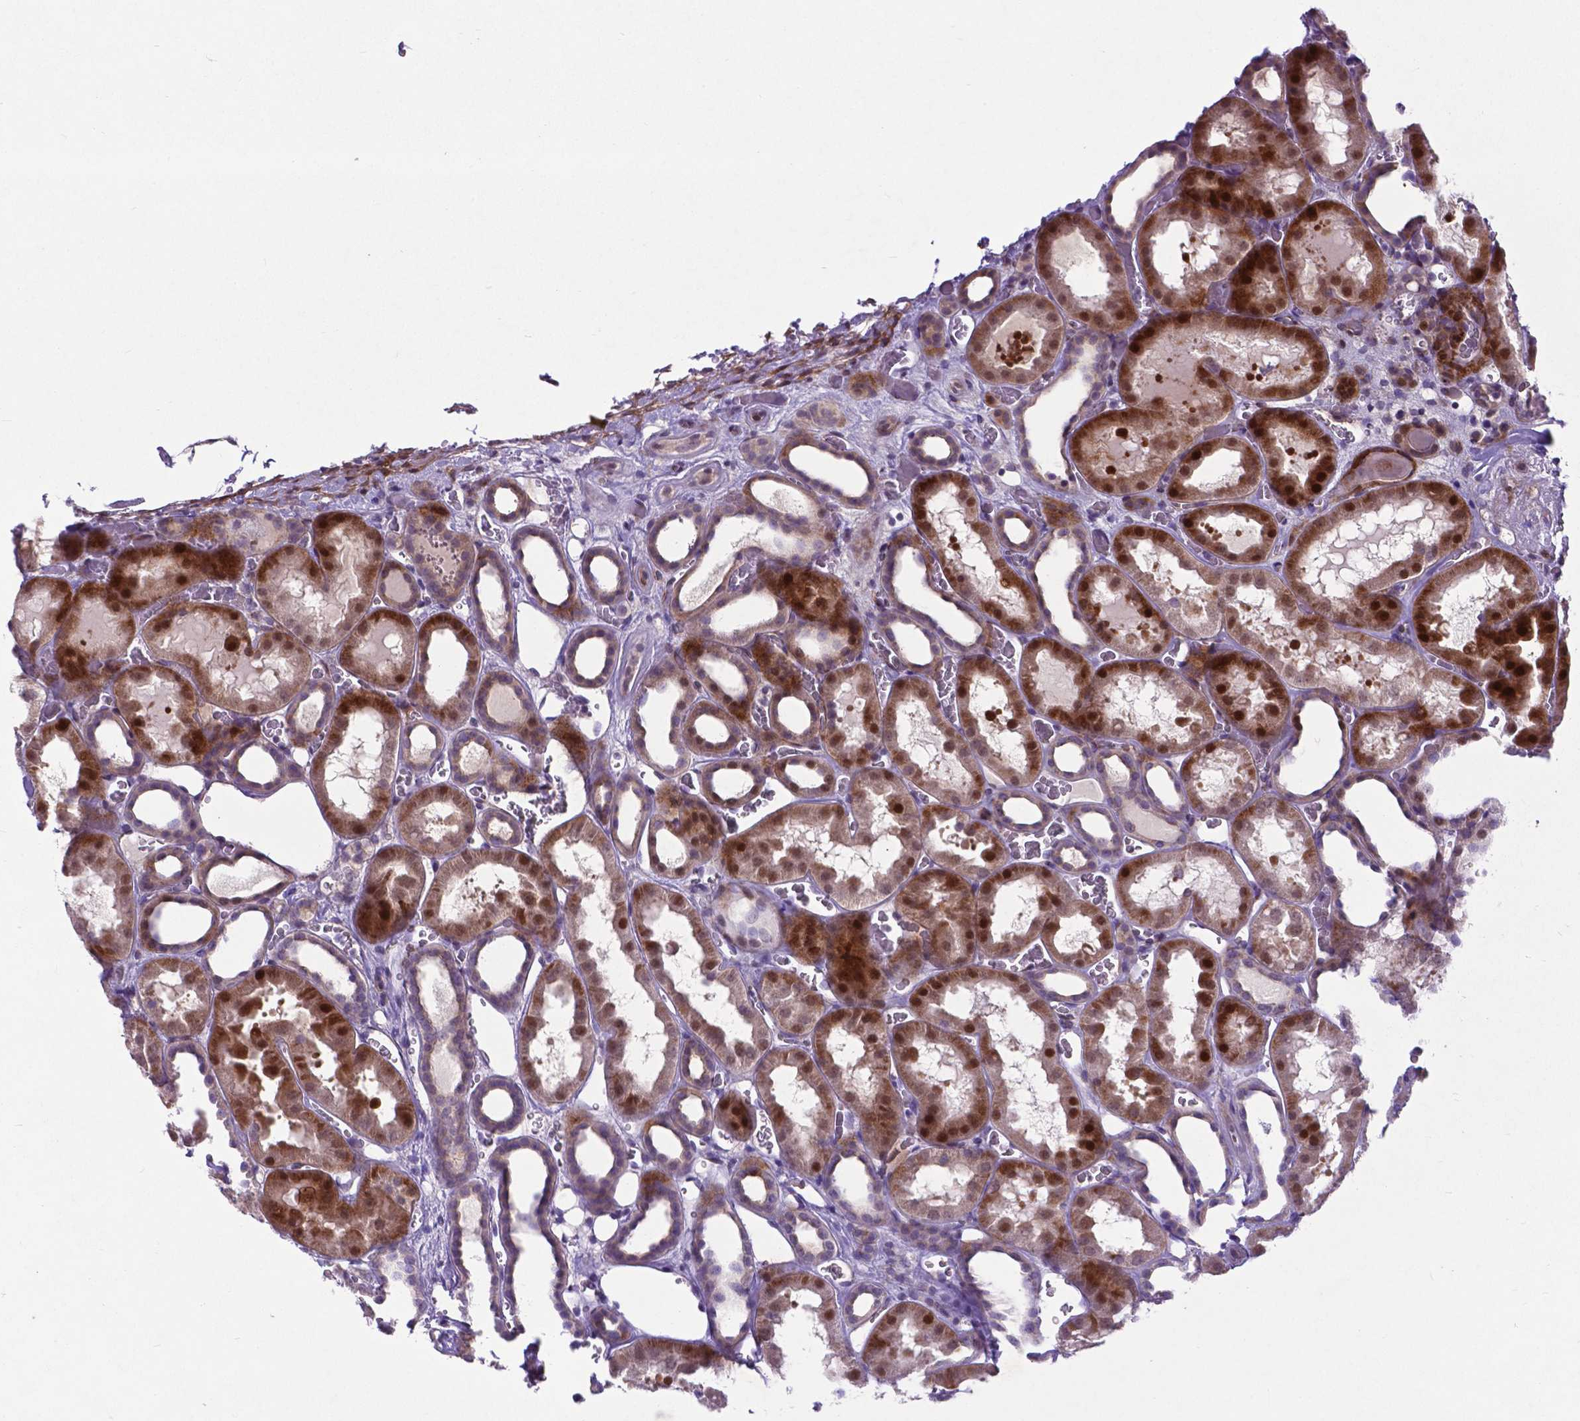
{"staining": {"intensity": "strong", "quantity": "25%-75%", "location": "cytoplasmic/membranous"}, "tissue": "kidney", "cell_type": "Cells in glomeruli", "image_type": "normal", "snomed": [{"axis": "morphology", "description": "Normal tissue, NOS"}, {"axis": "topography", "description": "Kidney"}], "caption": "Protein analysis of benign kidney displays strong cytoplasmic/membranous staining in about 25%-75% of cells in glomeruli. (brown staining indicates protein expression, while blue staining denotes nuclei).", "gene": "PFKFB4", "patient": {"sex": "female", "age": 41}}